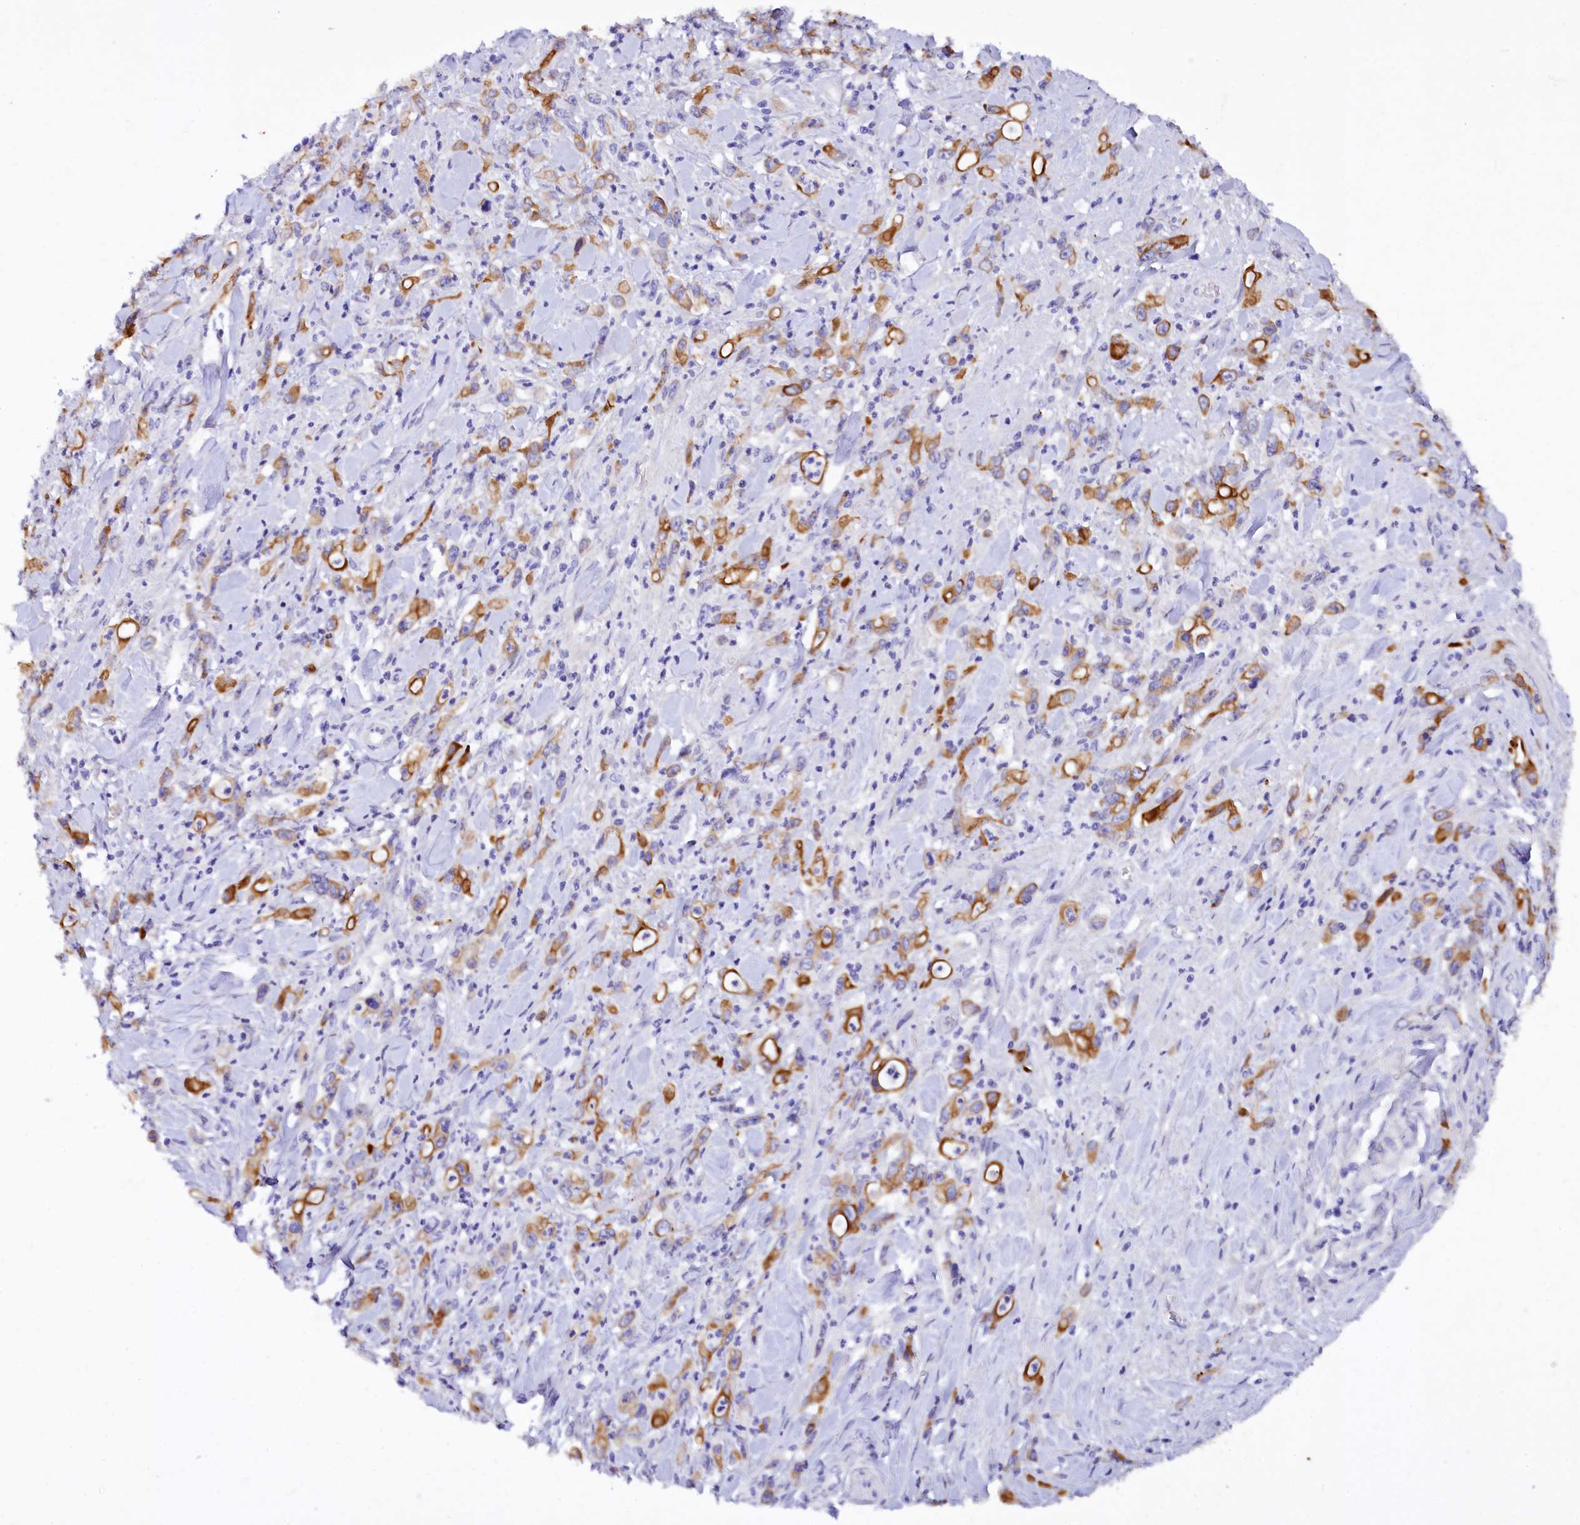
{"staining": {"intensity": "moderate", "quantity": ">75%", "location": "cytoplasmic/membranous"}, "tissue": "stomach cancer", "cell_type": "Tumor cells", "image_type": "cancer", "snomed": [{"axis": "morphology", "description": "Adenocarcinoma, NOS"}, {"axis": "topography", "description": "Stomach, lower"}], "caption": "The micrograph displays staining of stomach adenocarcinoma, revealing moderate cytoplasmic/membranous protein positivity (brown color) within tumor cells.", "gene": "FAAP20", "patient": {"sex": "female", "age": 43}}